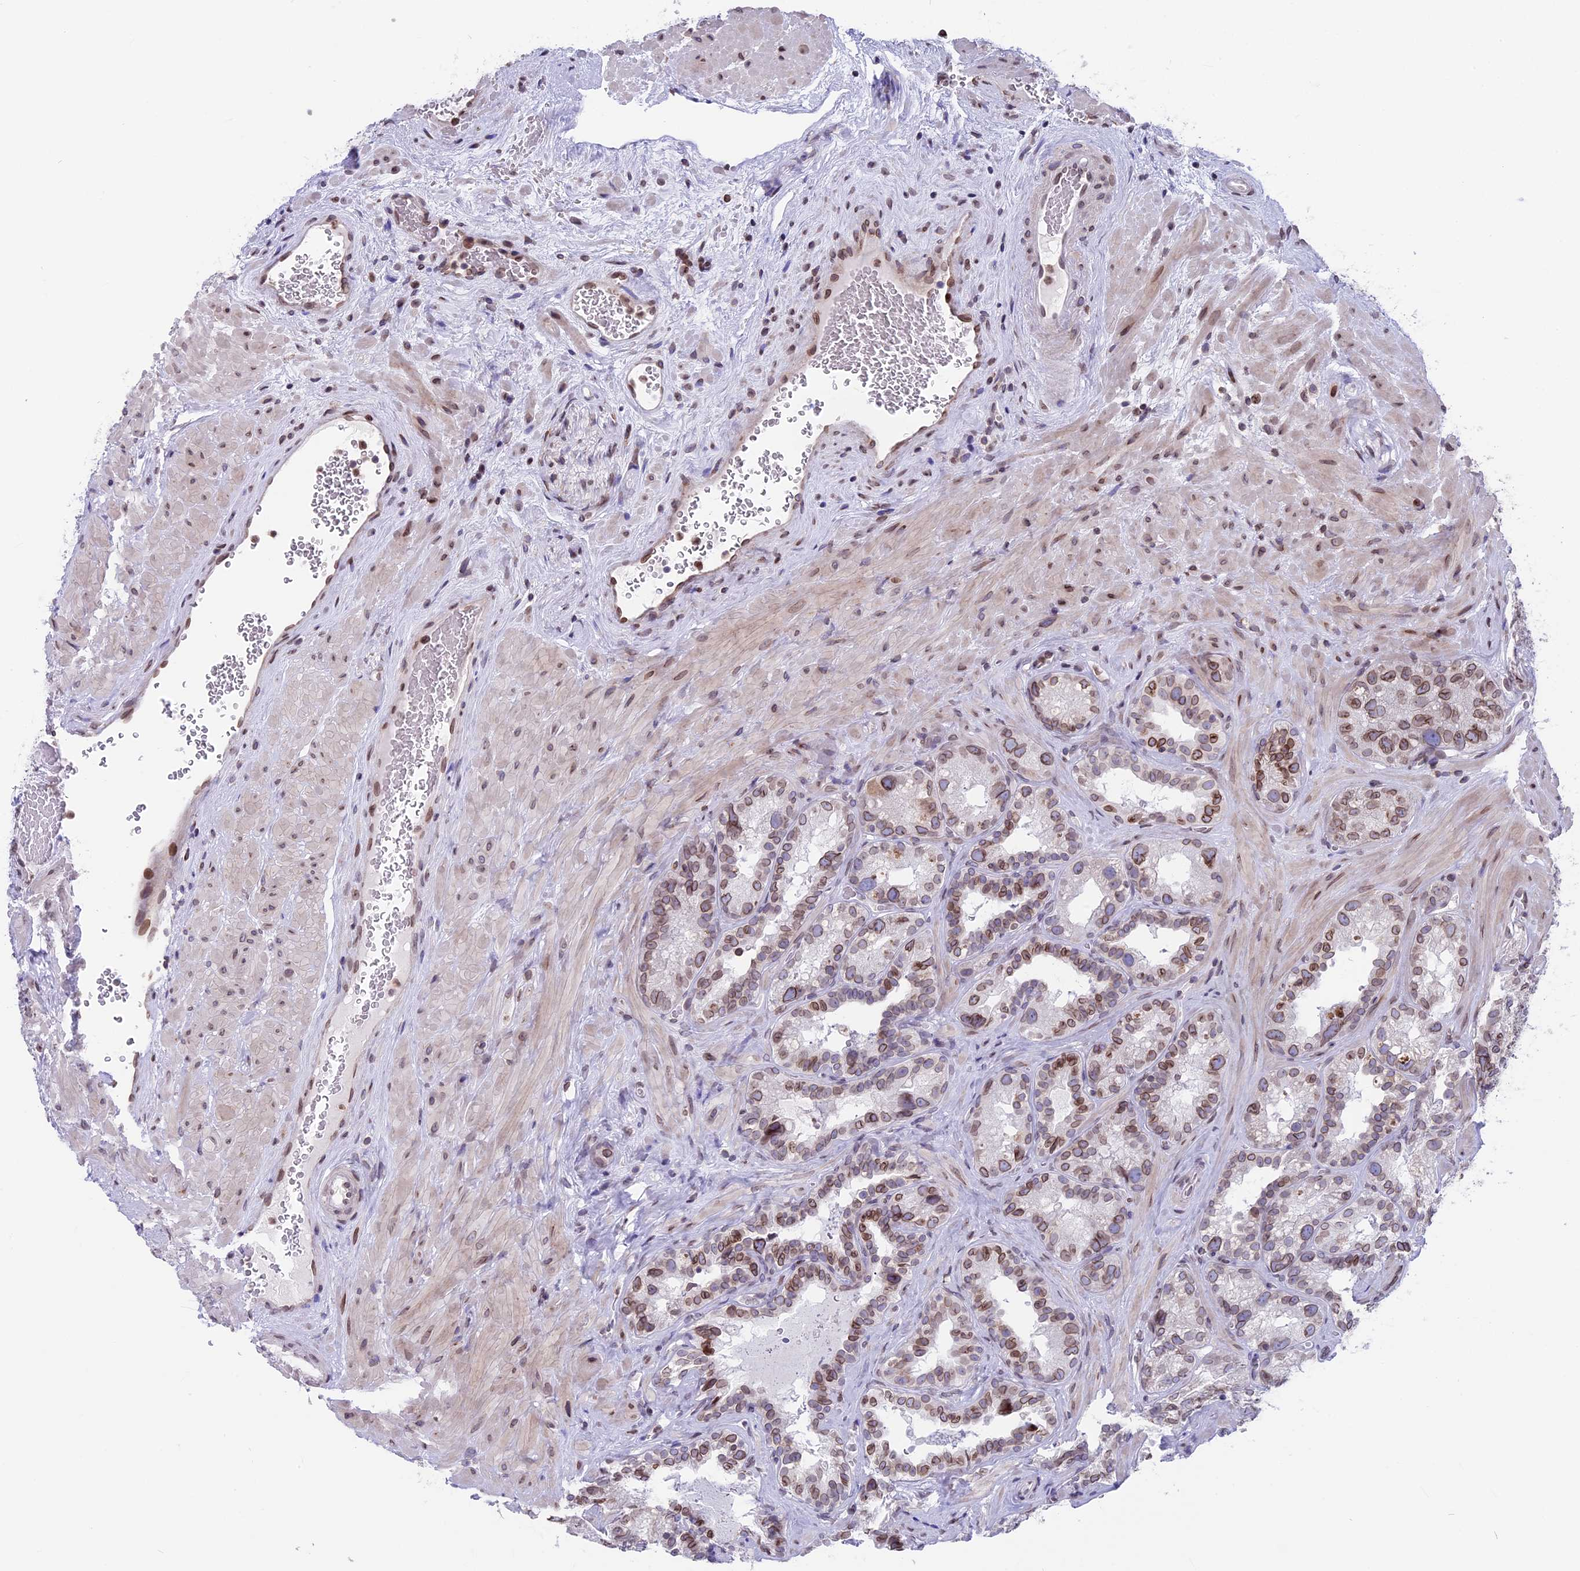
{"staining": {"intensity": "moderate", "quantity": ">75%", "location": "cytoplasmic/membranous,nuclear"}, "tissue": "seminal vesicle", "cell_type": "Glandular cells", "image_type": "normal", "snomed": [{"axis": "morphology", "description": "Normal tissue, NOS"}, {"axis": "topography", "description": "Seminal veicle"}, {"axis": "topography", "description": "Peripheral nerve tissue"}], "caption": "The histopathology image demonstrates staining of benign seminal vesicle, revealing moderate cytoplasmic/membranous,nuclear protein staining (brown color) within glandular cells.", "gene": "PTCHD4", "patient": {"sex": "male", "age": 67}}